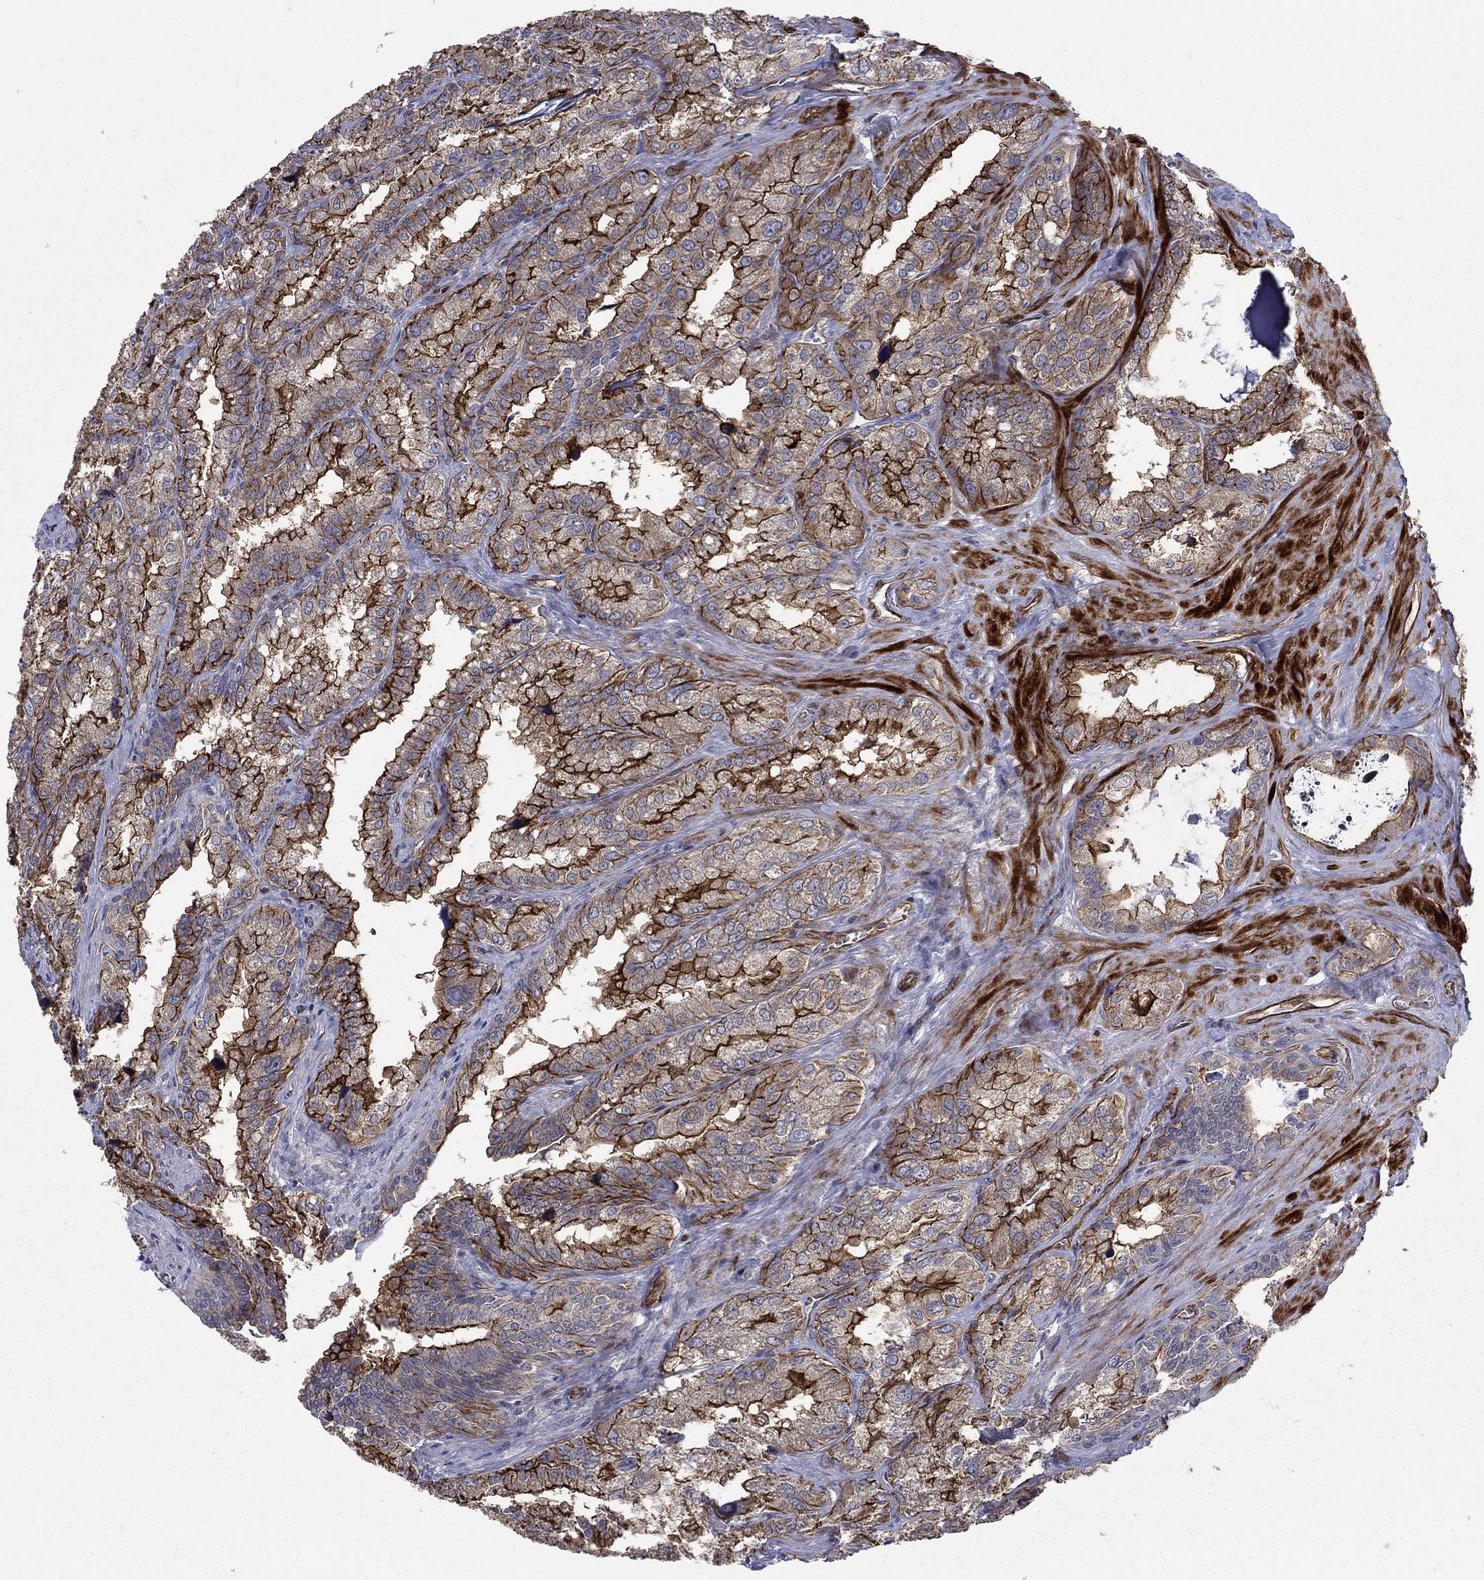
{"staining": {"intensity": "strong", "quantity": ">75%", "location": "cytoplasmic/membranous"}, "tissue": "seminal vesicle", "cell_type": "Glandular cells", "image_type": "normal", "snomed": [{"axis": "morphology", "description": "Normal tissue, NOS"}, {"axis": "topography", "description": "Seminal veicle"}], "caption": "An image of seminal vesicle stained for a protein demonstrates strong cytoplasmic/membranous brown staining in glandular cells.", "gene": "SLC7A1", "patient": {"sex": "male", "age": 57}}